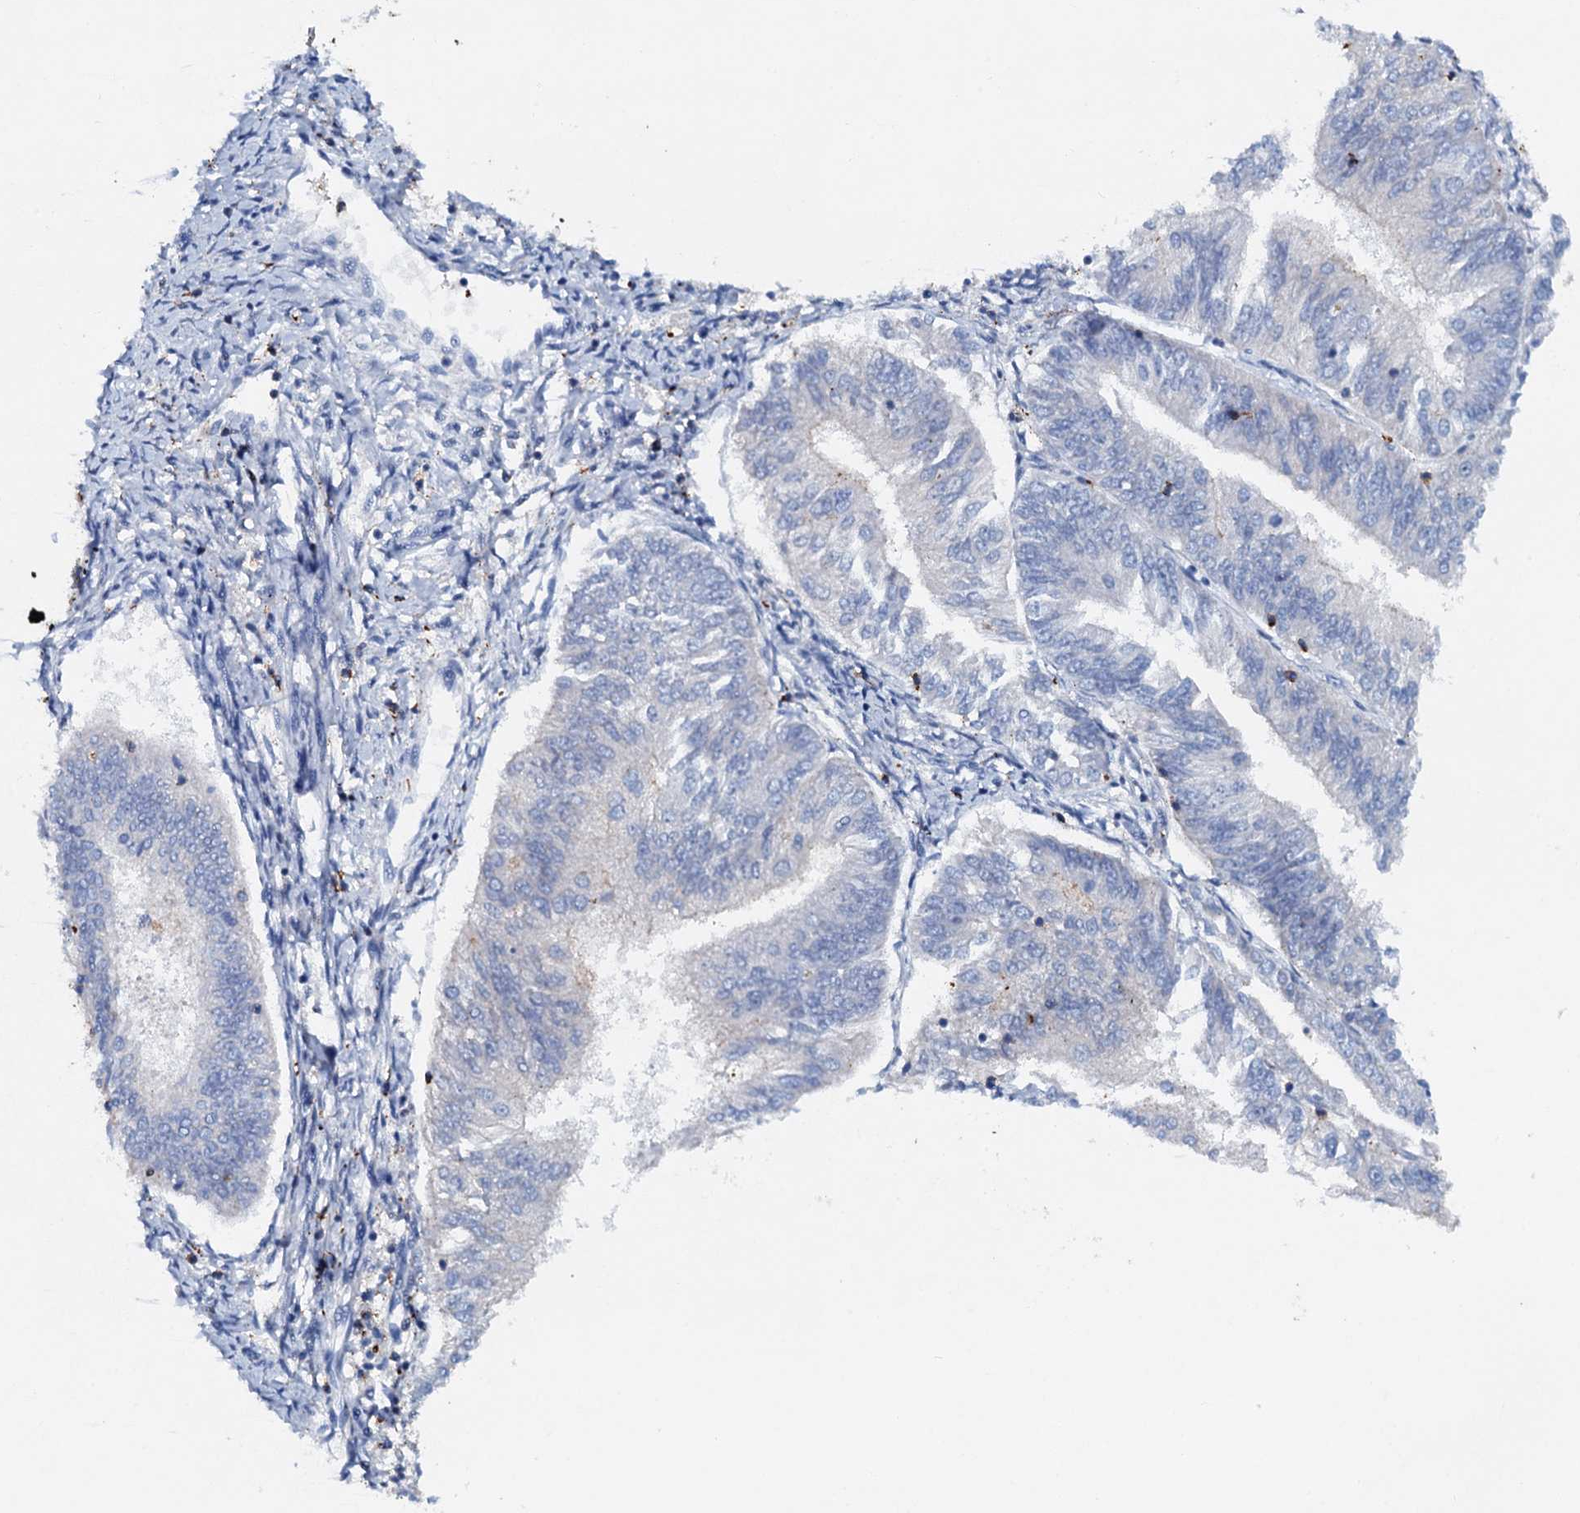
{"staining": {"intensity": "negative", "quantity": "none", "location": "none"}, "tissue": "endometrial cancer", "cell_type": "Tumor cells", "image_type": "cancer", "snomed": [{"axis": "morphology", "description": "Adenocarcinoma, NOS"}, {"axis": "topography", "description": "Endometrium"}], "caption": "The image reveals no significant expression in tumor cells of adenocarcinoma (endometrial).", "gene": "MS4A4E", "patient": {"sex": "female", "age": 58}}